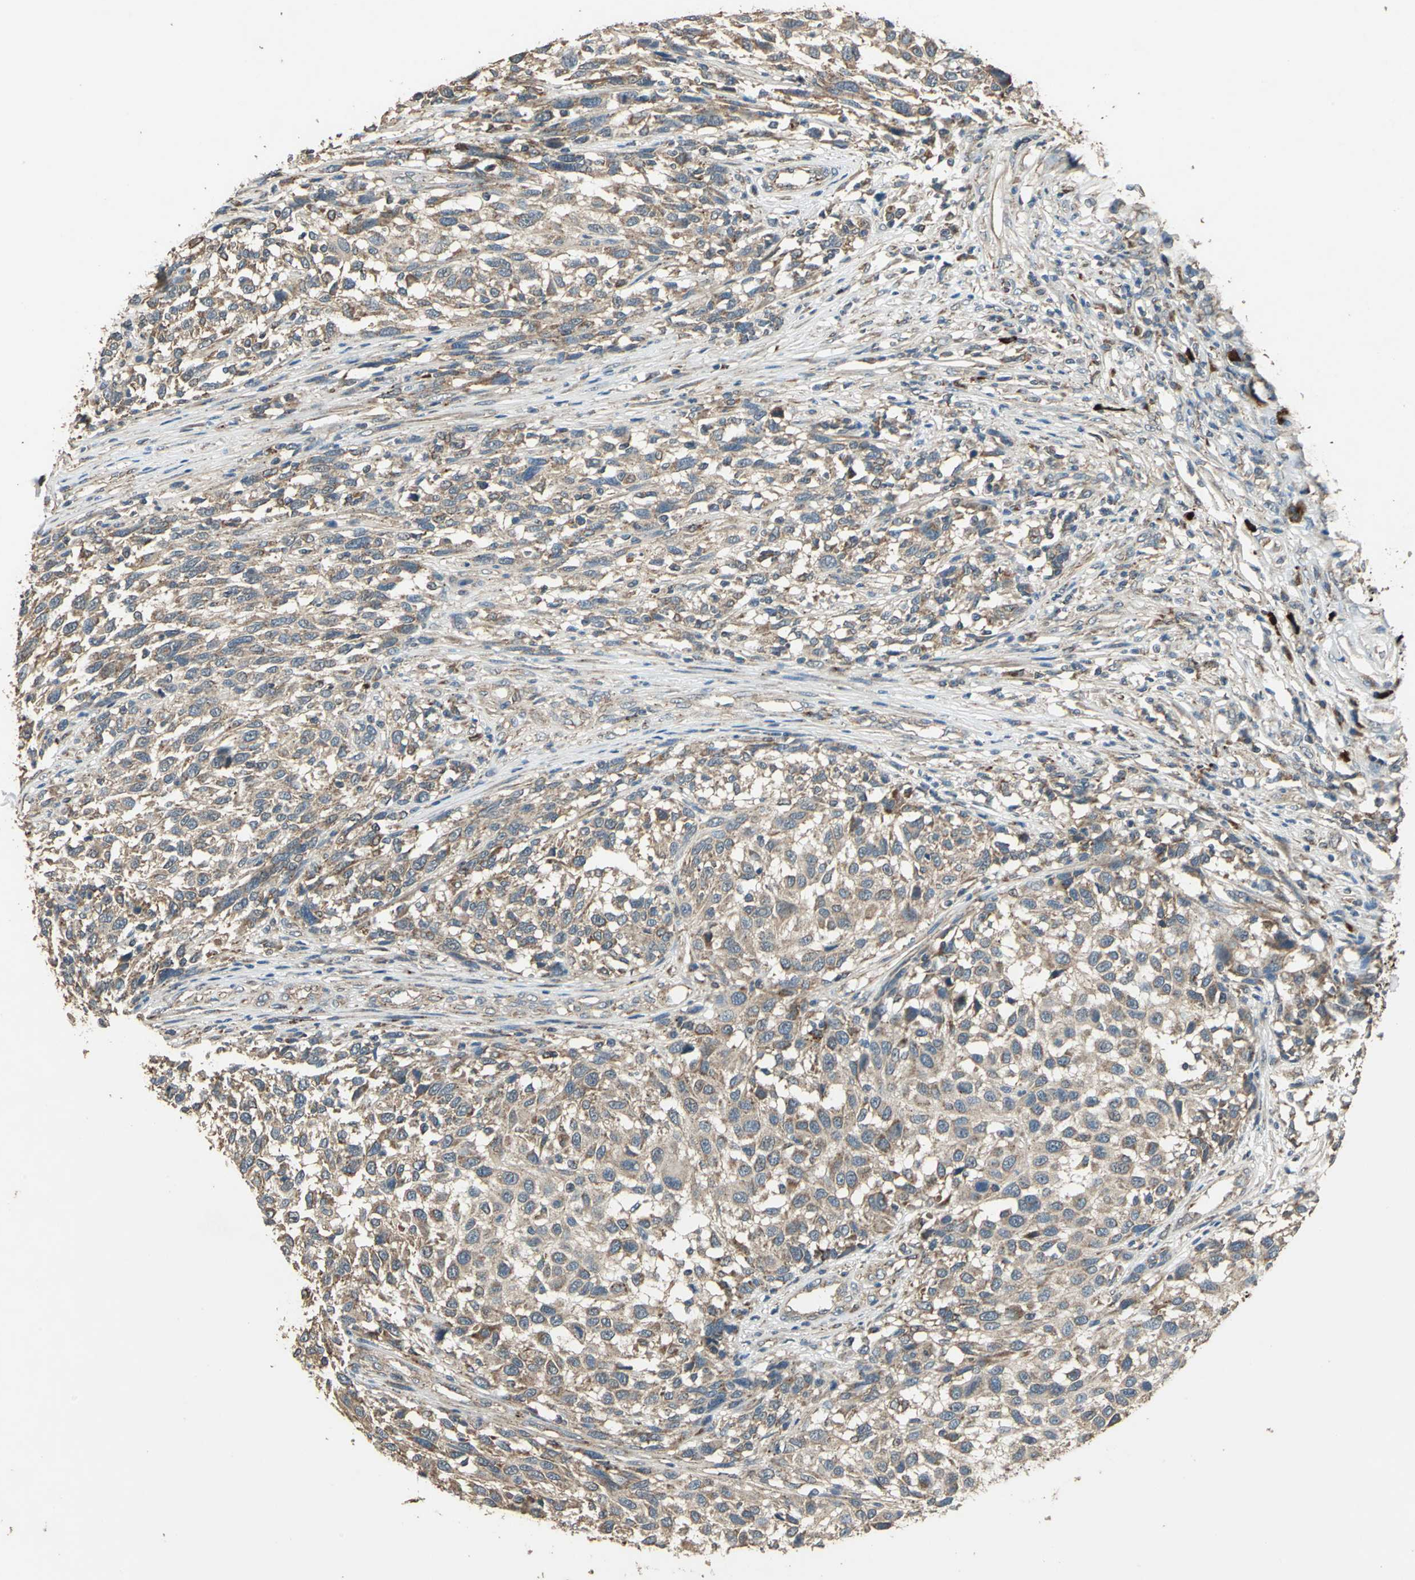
{"staining": {"intensity": "moderate", "quantity": ">75%", "location": "cytoplasmic/membranous"}, "tissue": "melanoma", "cell_type": "Tumor cells", "image_type": "cancer", "snomed": [{"axis": "morphology", "description": "Malignant melanoma, Metastatic site"}, {"axis": "topography", "description": "Lymph node"}], "caption": "The photomicrograph demonstrates staining of melanoma, revealing moderate cytoplasmic/membranous protein expression (brown color) within tumor cells.", "gene": "POLRMT", "patient": {"sex": "male", "age": 61}}